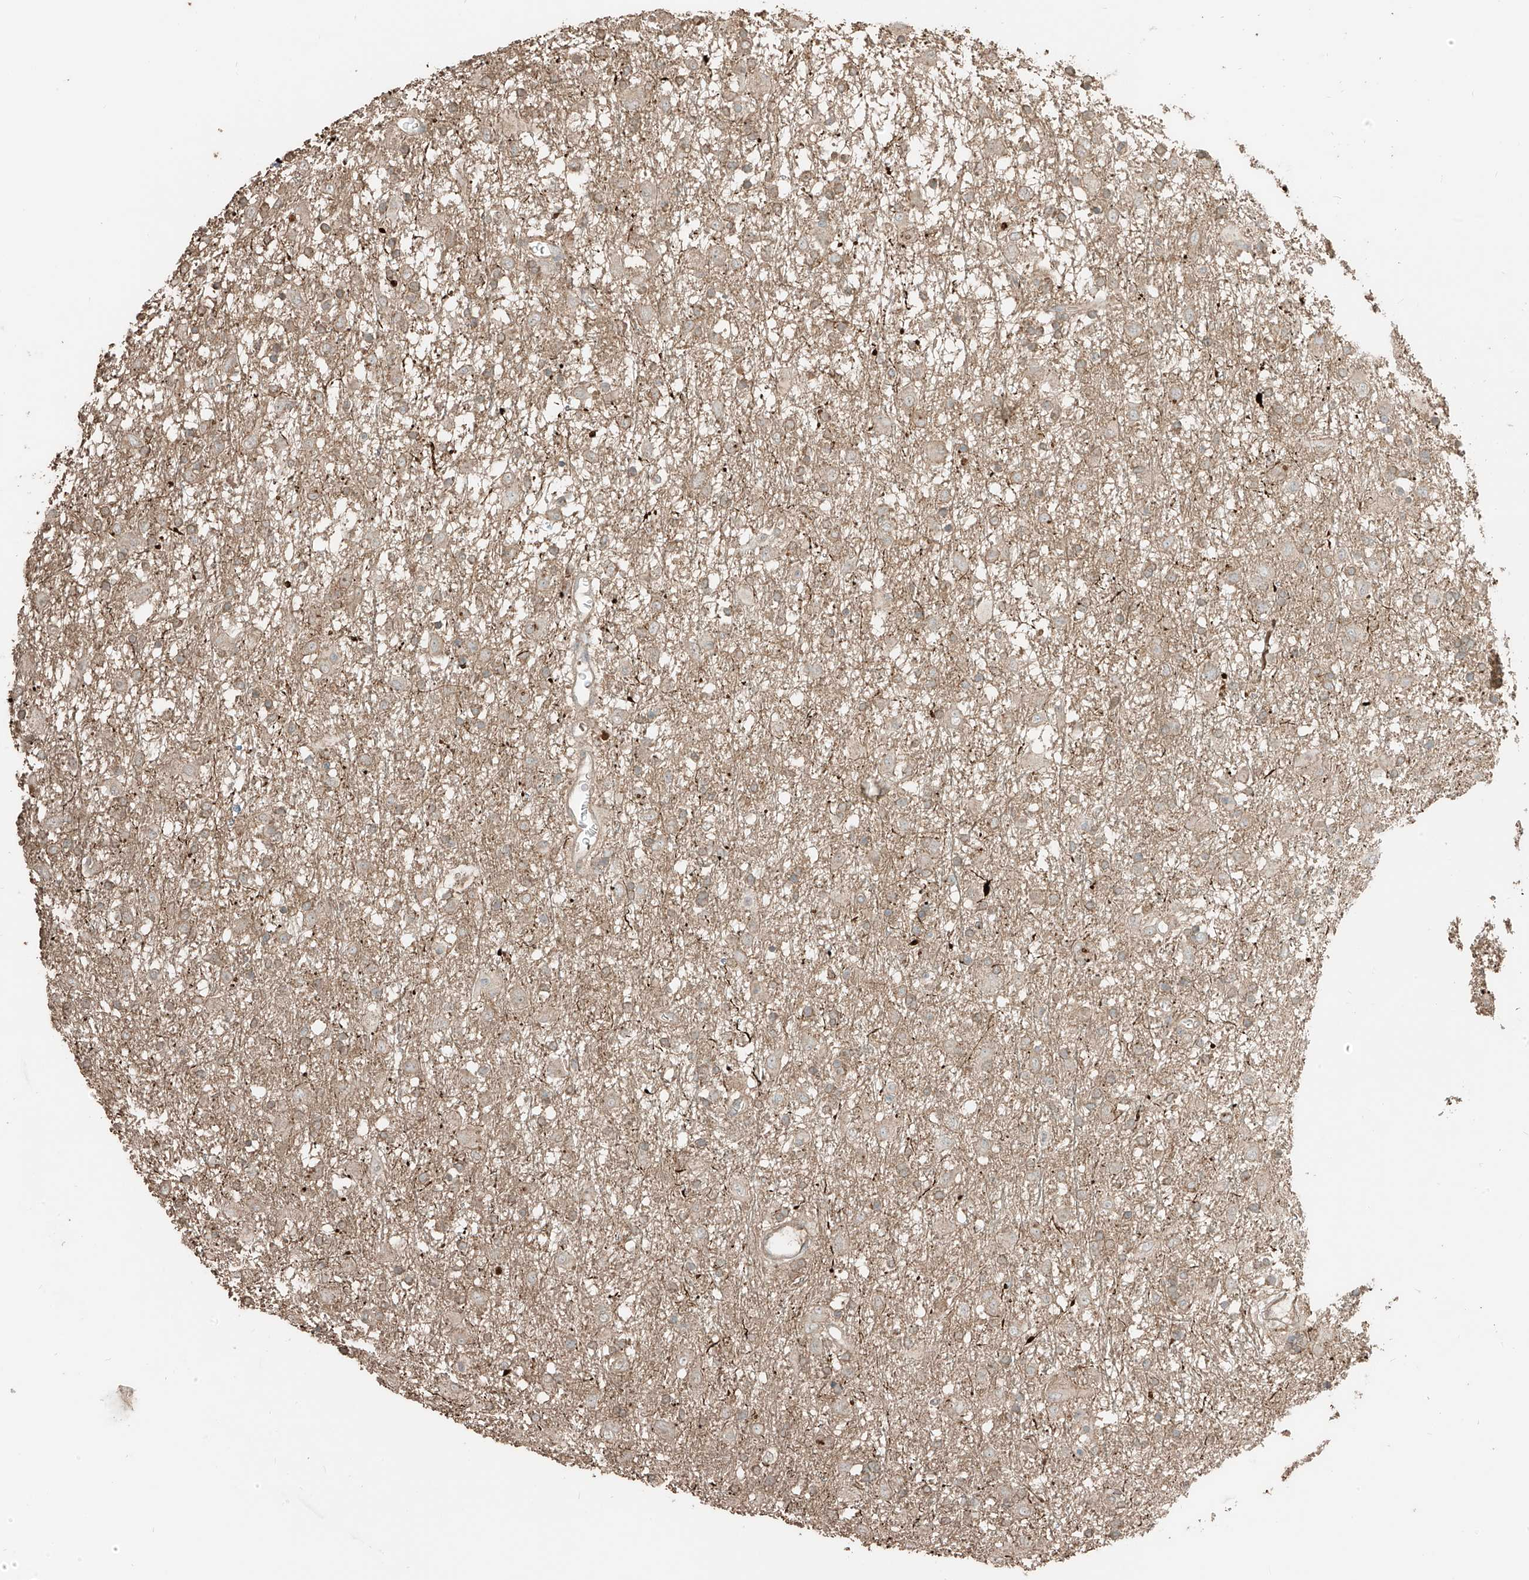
{"staining": {"intensity": "weak", "quantity": "25%-75%", "location": "cytoplasmic/membranous"}, "tissue": "glioma", "cell_type": "Tumor cells", "image_type": "cancer", "snomed": [{"axis": "morphology", "description": "Glioma, malignant, Low grade"}, {"axis": "topography", "description": "Brain"}], "caption": "The histopathology image shows immunohistochemical staining of glioma. There is weak cytoplasmic/membranous positivity is identified in about 25%-75% of tumor cells.", "gene": "RFTN2", "patient": {"sex": "male", "age": 65}}